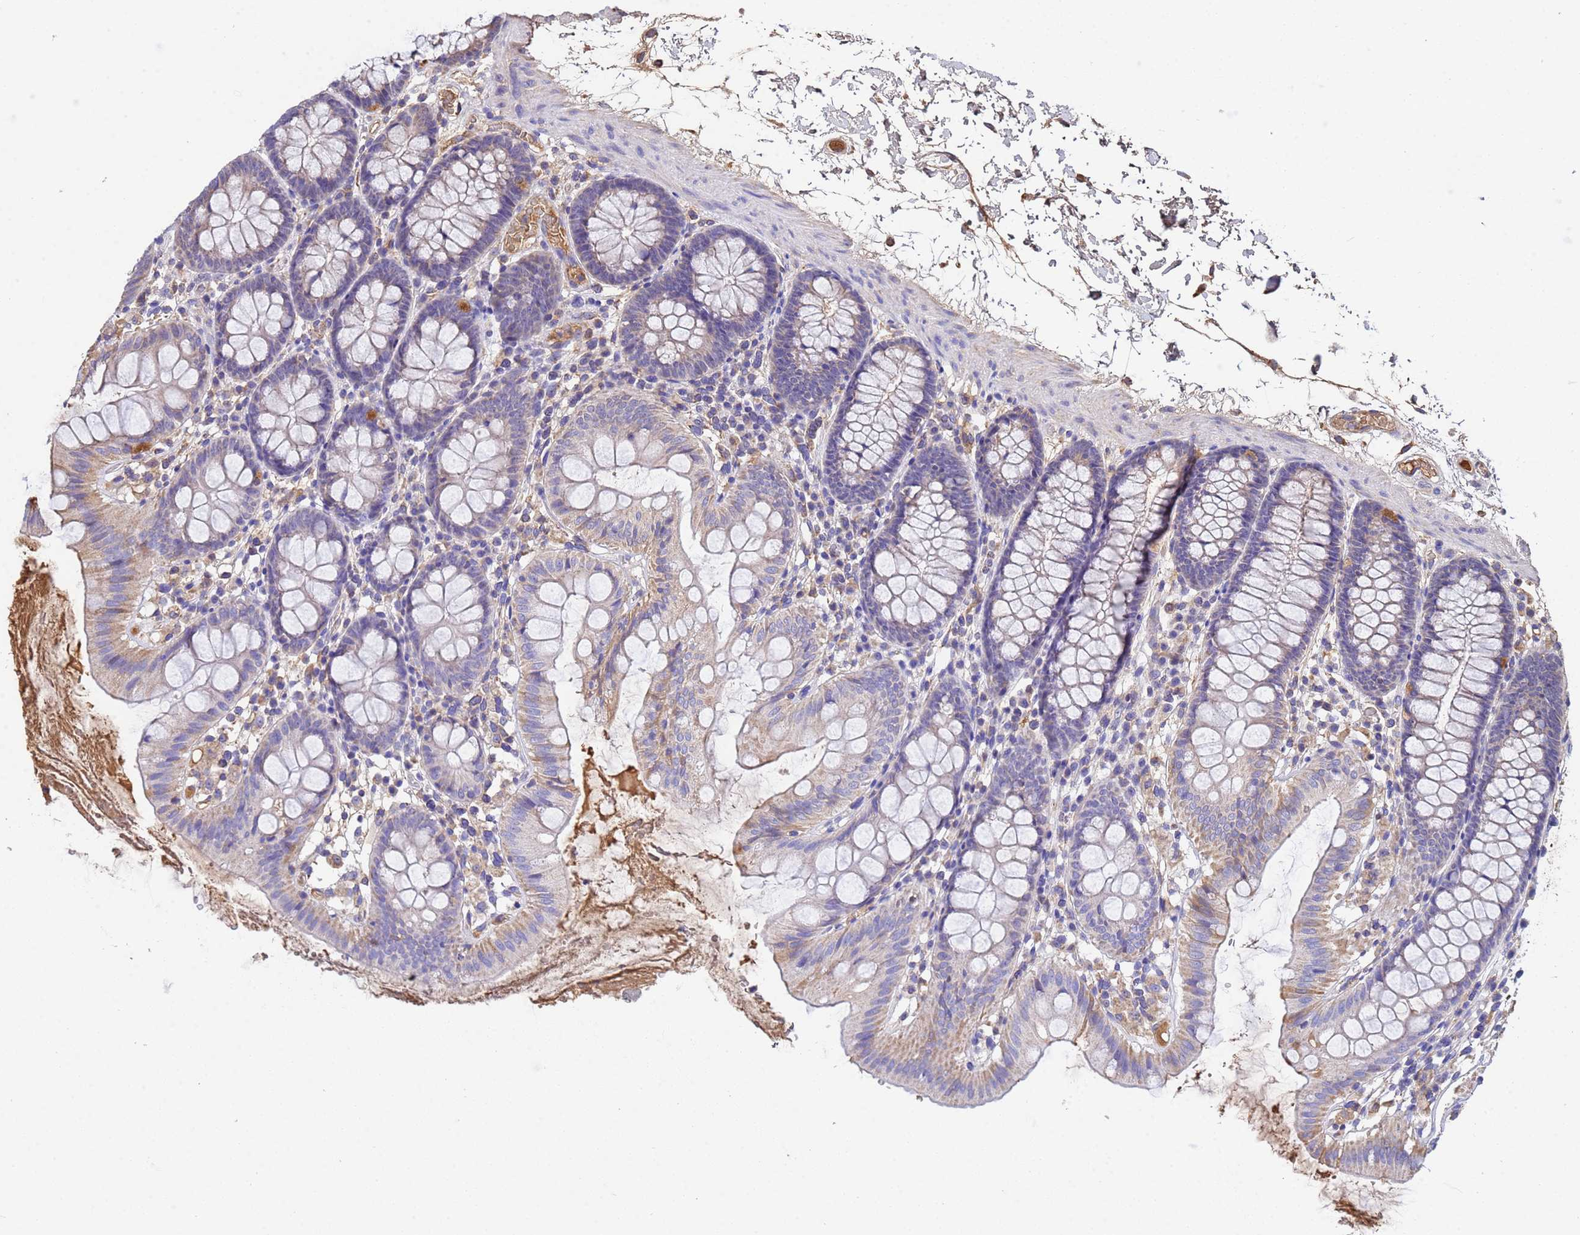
{"staining": {"intensity": "moderate", "quantity": ">75%", "location": "cytoplasmic/membranous"}, "tissue": "colon", "cell_type": "Endothelial cells", "image_type": "normal", "snomed": [{"axis": "morphology", "description": "Normal tissue, NOS"}, {"axis": "topography", "description": "Colon"}], "caption": "DAB immunohistochemical staining of benign colon exhibits moderate cytoplasmic/membranous protein staining in approximately >75% of endothelial cells. The protein of interest is shown in brown color, while the nuclei are stained blue.", "gene": "GLUD1", "patient": {"sex": "male", "age": 75}}